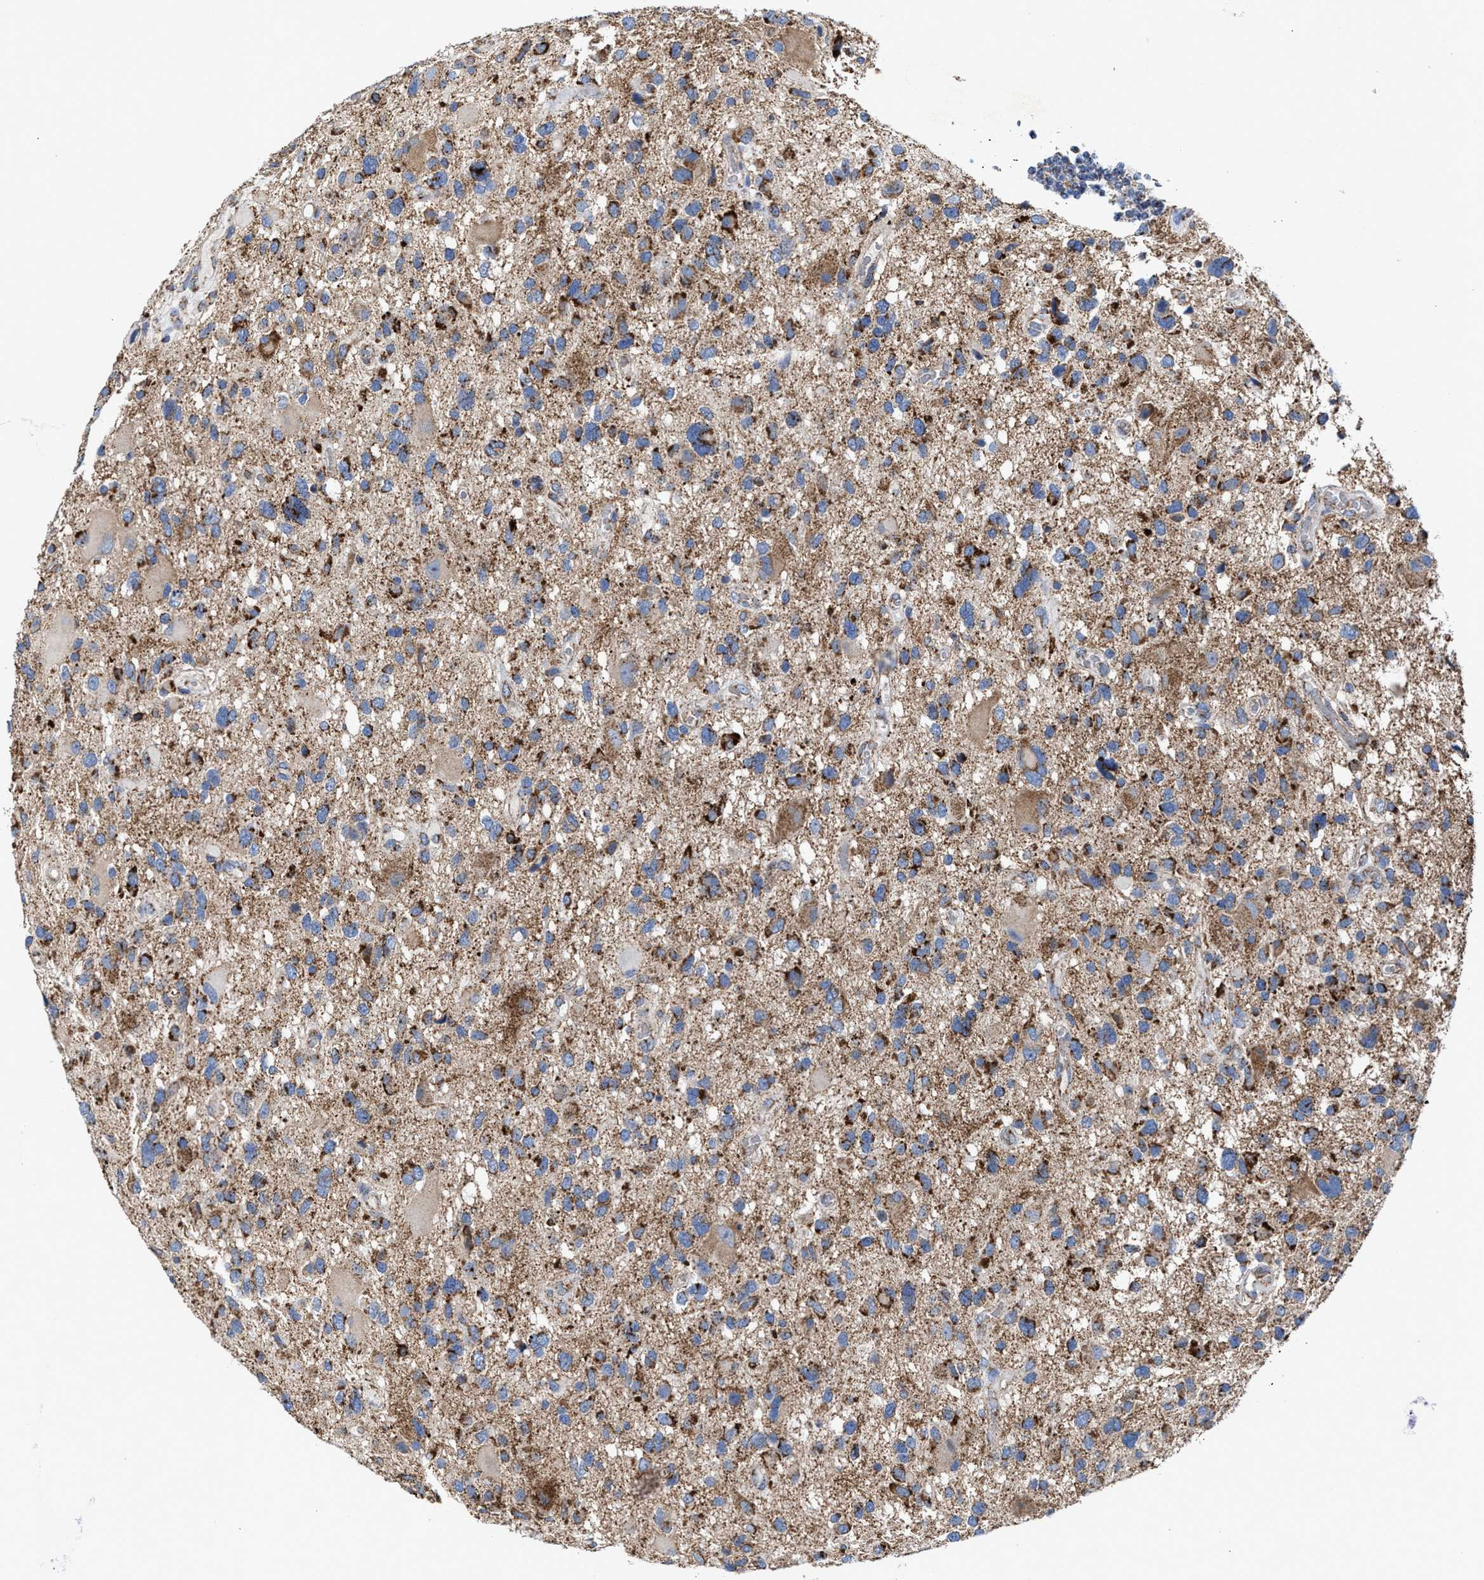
{"staining": {"intensity": "strong", "quantity": ">75%", "location": "cytoplasmic/membranous"}, "tissue": "glioma", "cell_type": "Tumor cells", "image_type": "cancer", "snomed": [{"axis": "morphology", "description": "Glioma, malignant, High grade"}, {"axis": "topography", "description": "Brain"}], "caption": "Protein analysis of glioma tissue shows strong cytoplasmic/membranous positivity in approximately >75% of tumor cells.", "gene": "MECR", "patient": {"sex": "male", "age": 33}}